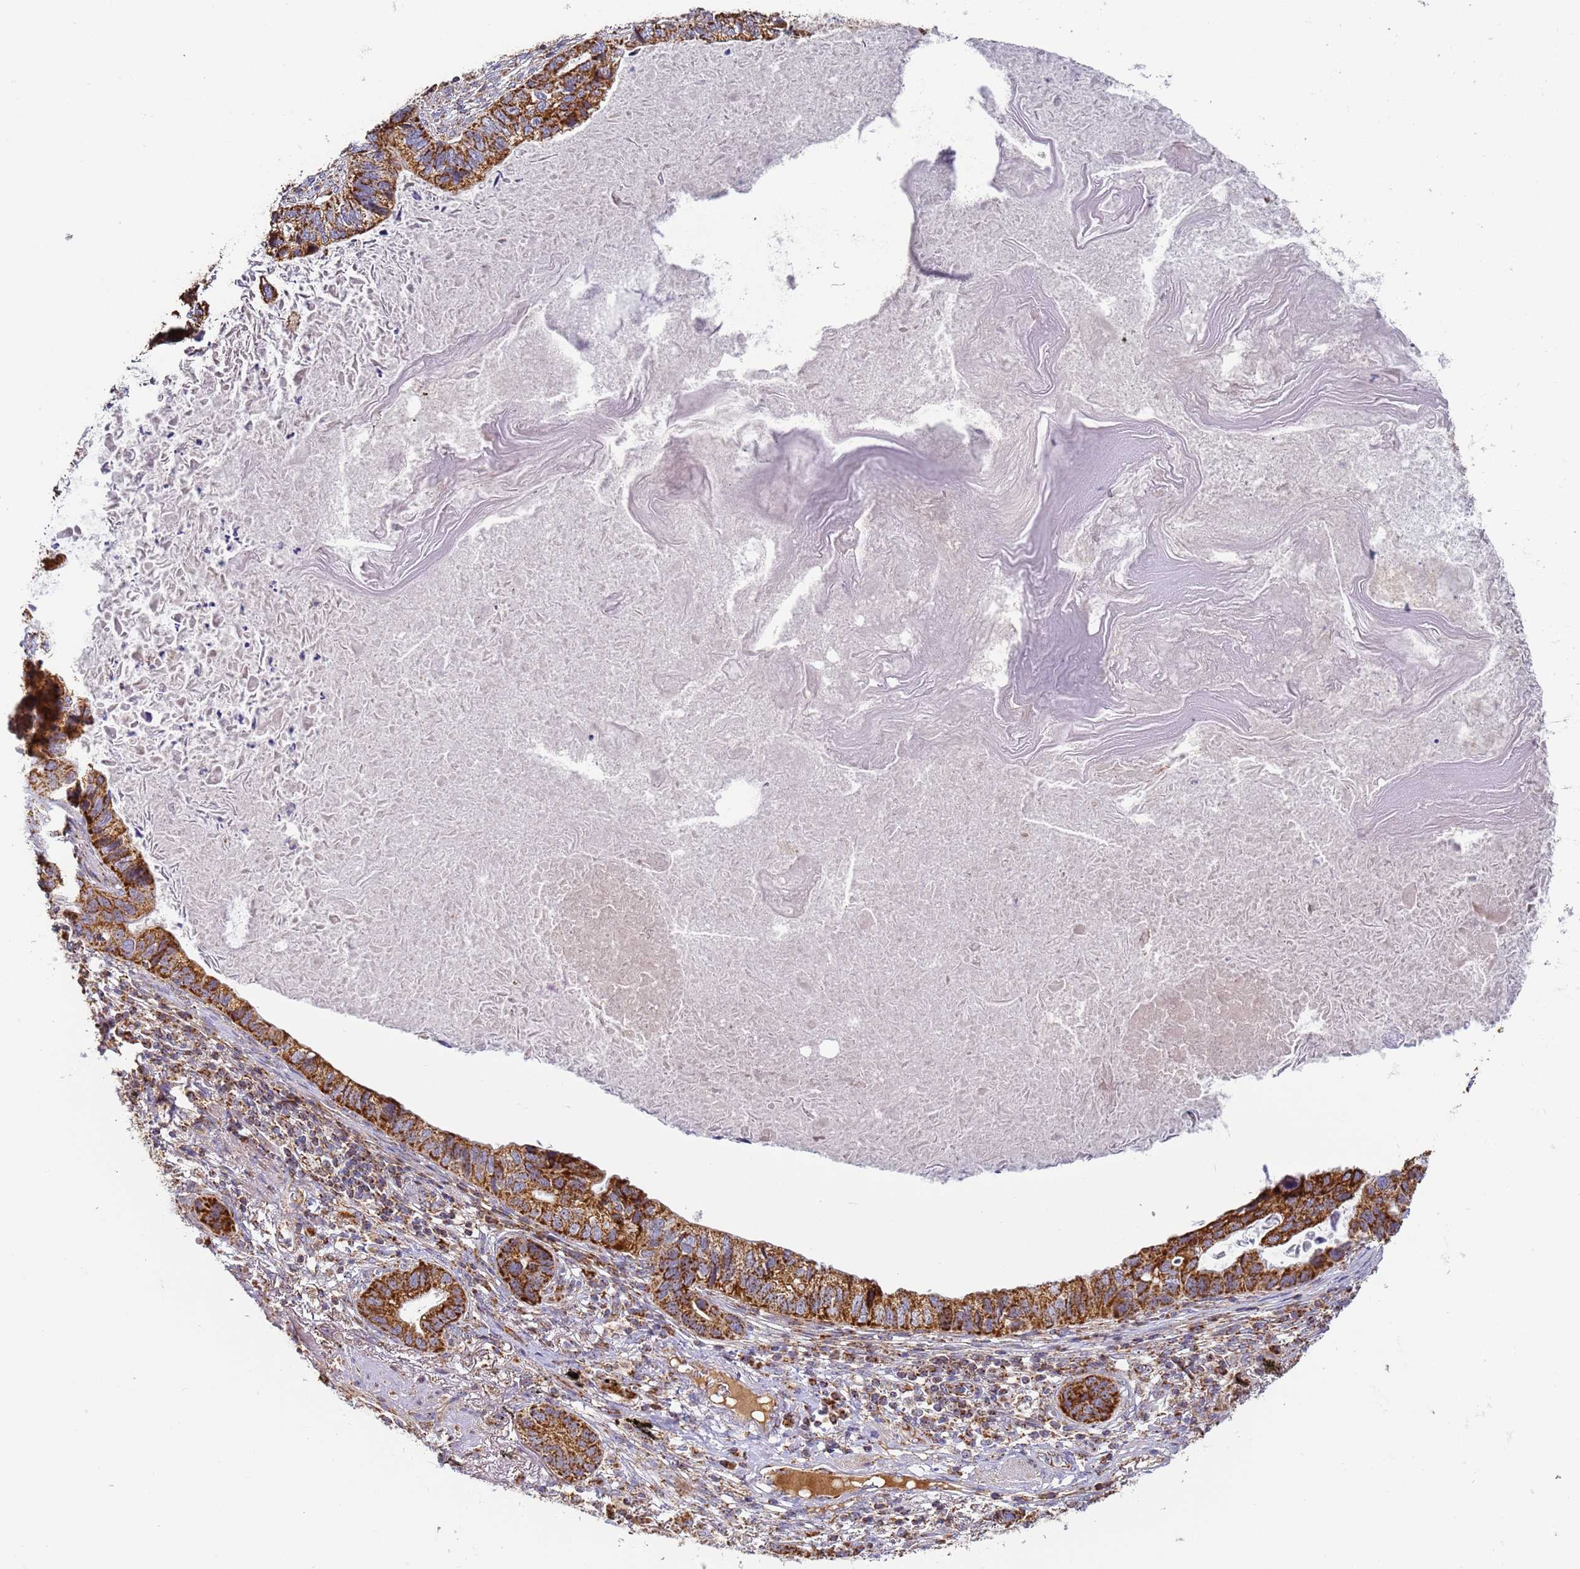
{"staining": {"intensity": "strong", "quantity": ">75%", "location": "cytoplasmic/membranous"}, "tissue": "lung cancer", "cell_type": "Tumor cells", "image_type": "cancer", "snomed": [{"axis": "morphology", "description": "Adenocarcinoma, NOS"}, {"axis": "topography", "description": "Lung"}], "caption": "Immunohistochemical staining of lung cancer exhibits strong cytoplasmic/membranous protein expression in approximately >75% of tumor cells.", "gene": "FRG2C", "patient": {"sex": "male", "age": 67}}